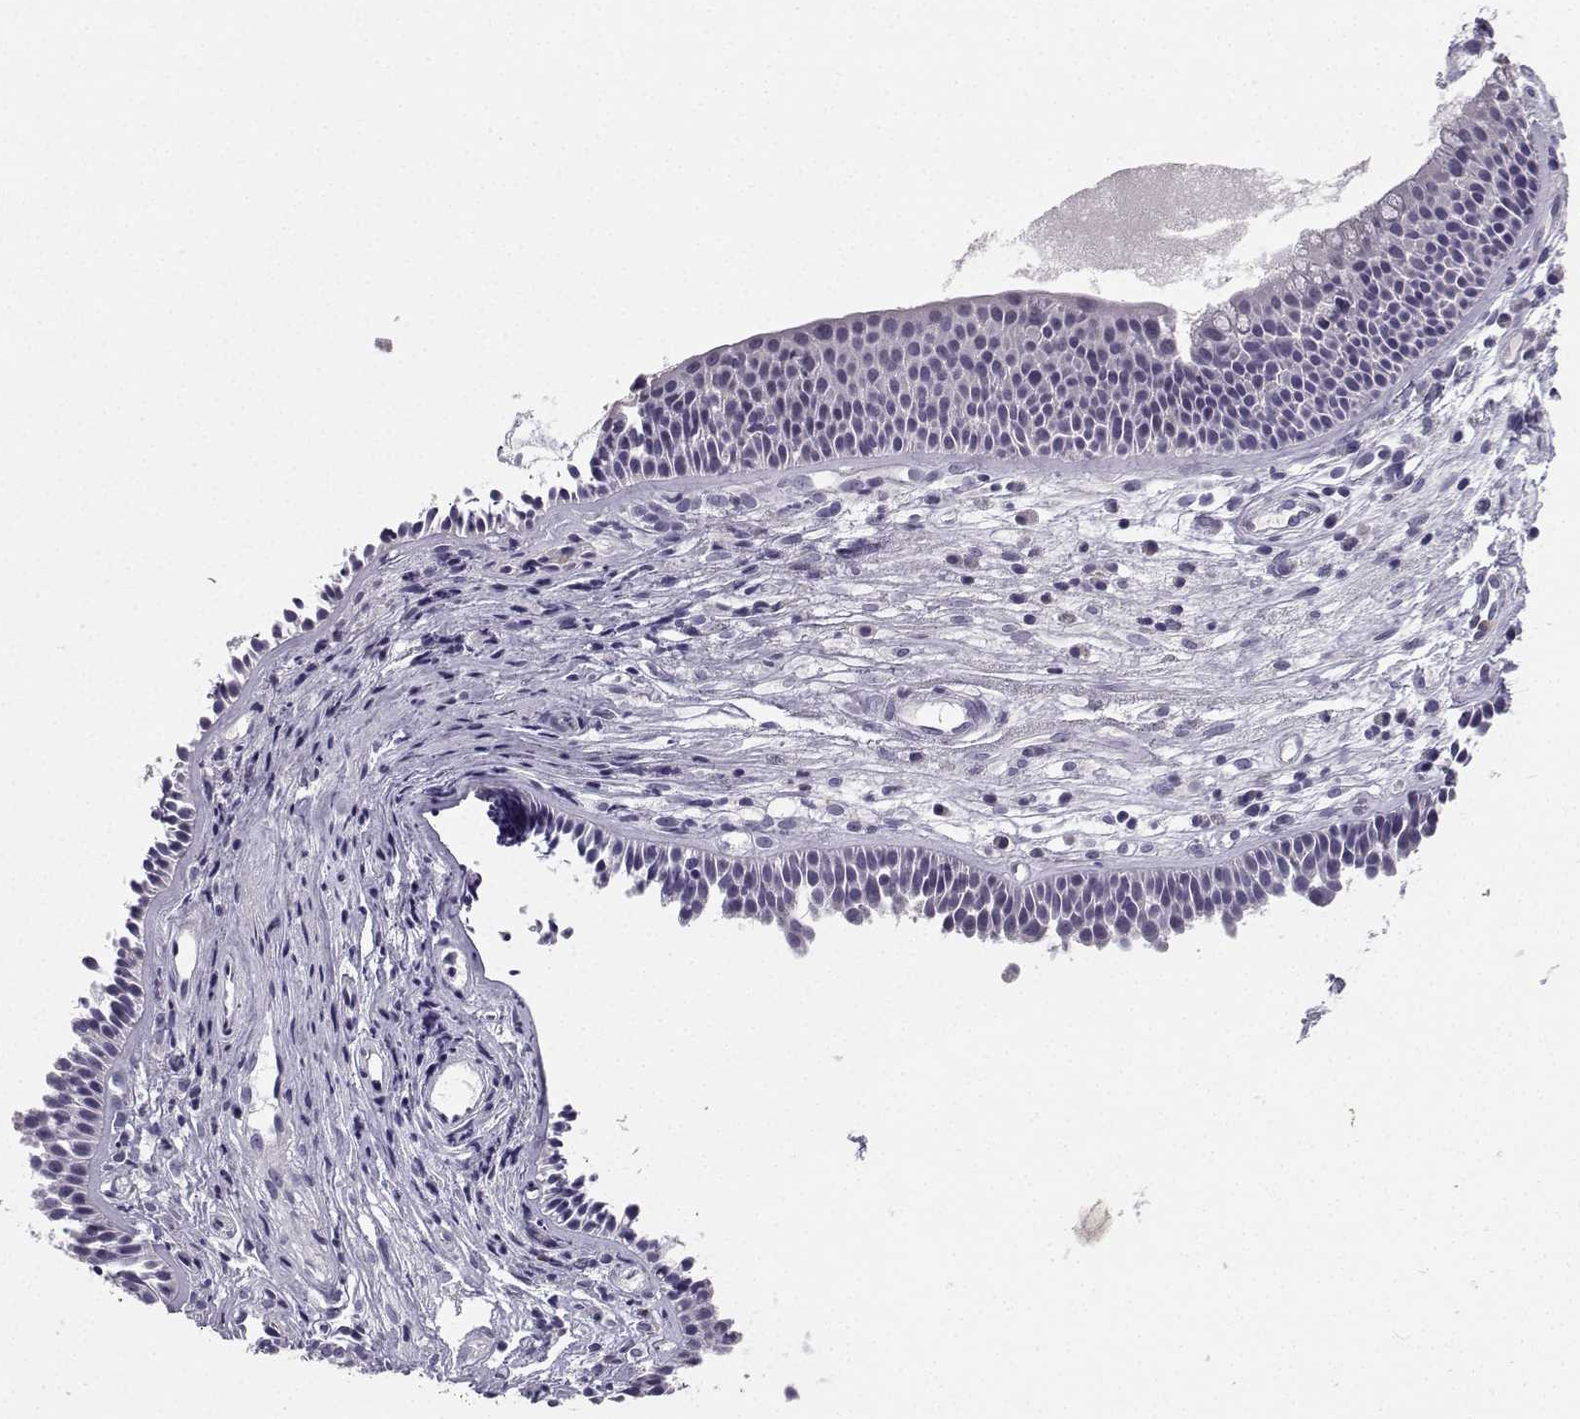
{"staining": {"intensity": "negative", "quantity": "none", "location": "none"}, "tissue": "nasopharynx", "cell_type": "Respiratory epithelial cells", "image_type": "normal", "snomed": [{"axis": "morphology", "description": "Normal tissue, NOS"}, {"axis": "topography", "description": "Nasopharynx"}], "caption": "DAB immunohistochemical staining of benign nasopharynx reveals no significant positivity in respiratory epithelial cells.", "gene": "CALY", "patient": {"sex": "male", "age": 31}}